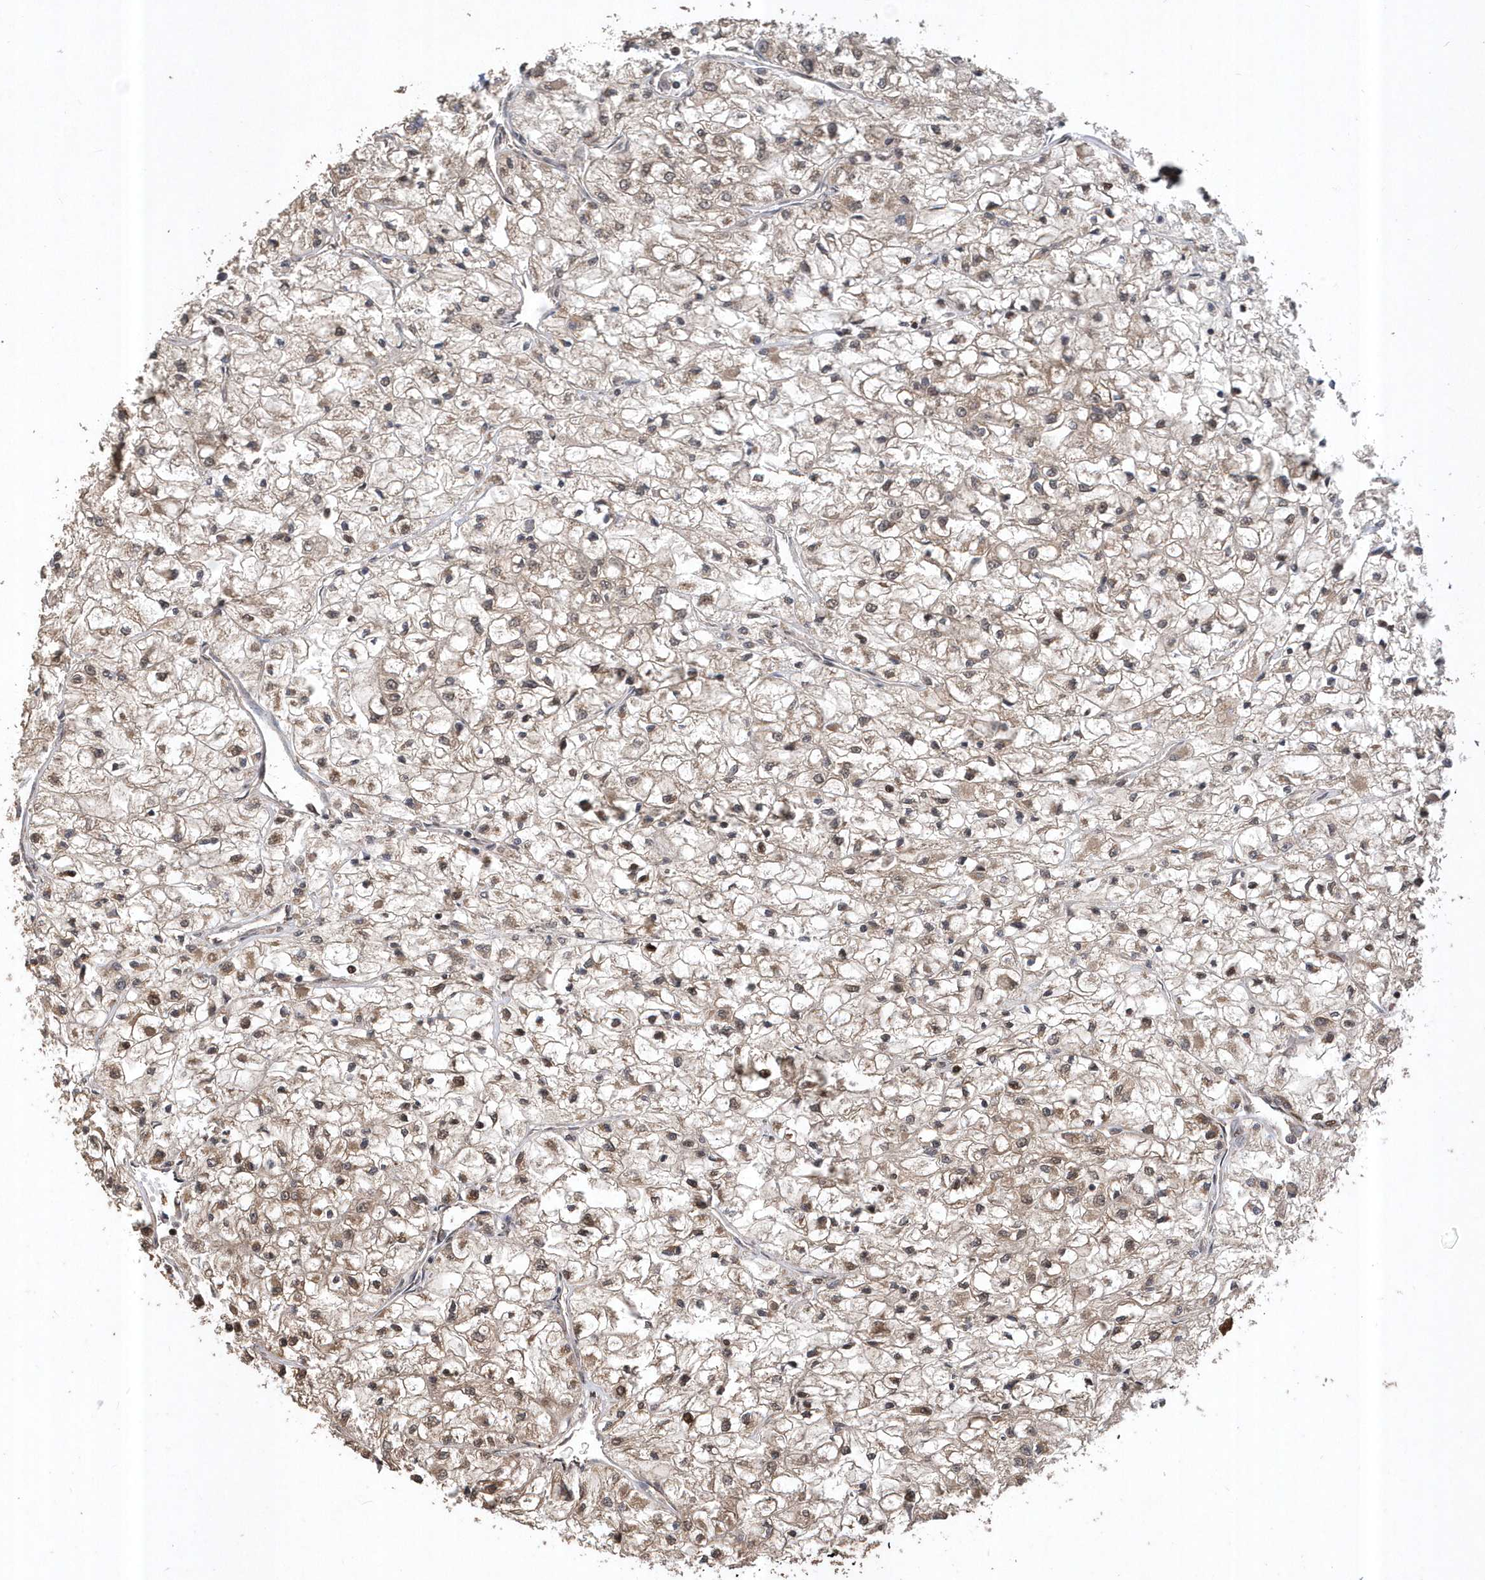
{"staining": {"intensity": "moderate", "quantity": "25%-75%", "location": "cytoplasmic/membranous"}, "tissue": "renal cancer", "cell_type": "Tumor cells", "image_type": "cancer", "snomed": [{"axis": "morphology", "description": "Adenocarcinoma, NOS"}, {"axis": "topography", "description": "Kidney"}], "caption": "Renal cancer (adenocarcinoma) stained with IHC exhibits moderate cytoplasmic/membranous staining in about 25%-75% of tumor cells. The protein of interest is shown in brown color, while the nuclei are stained blue.", "gene": "INTS12", "patient": {"sex": "male", "age": 80}}